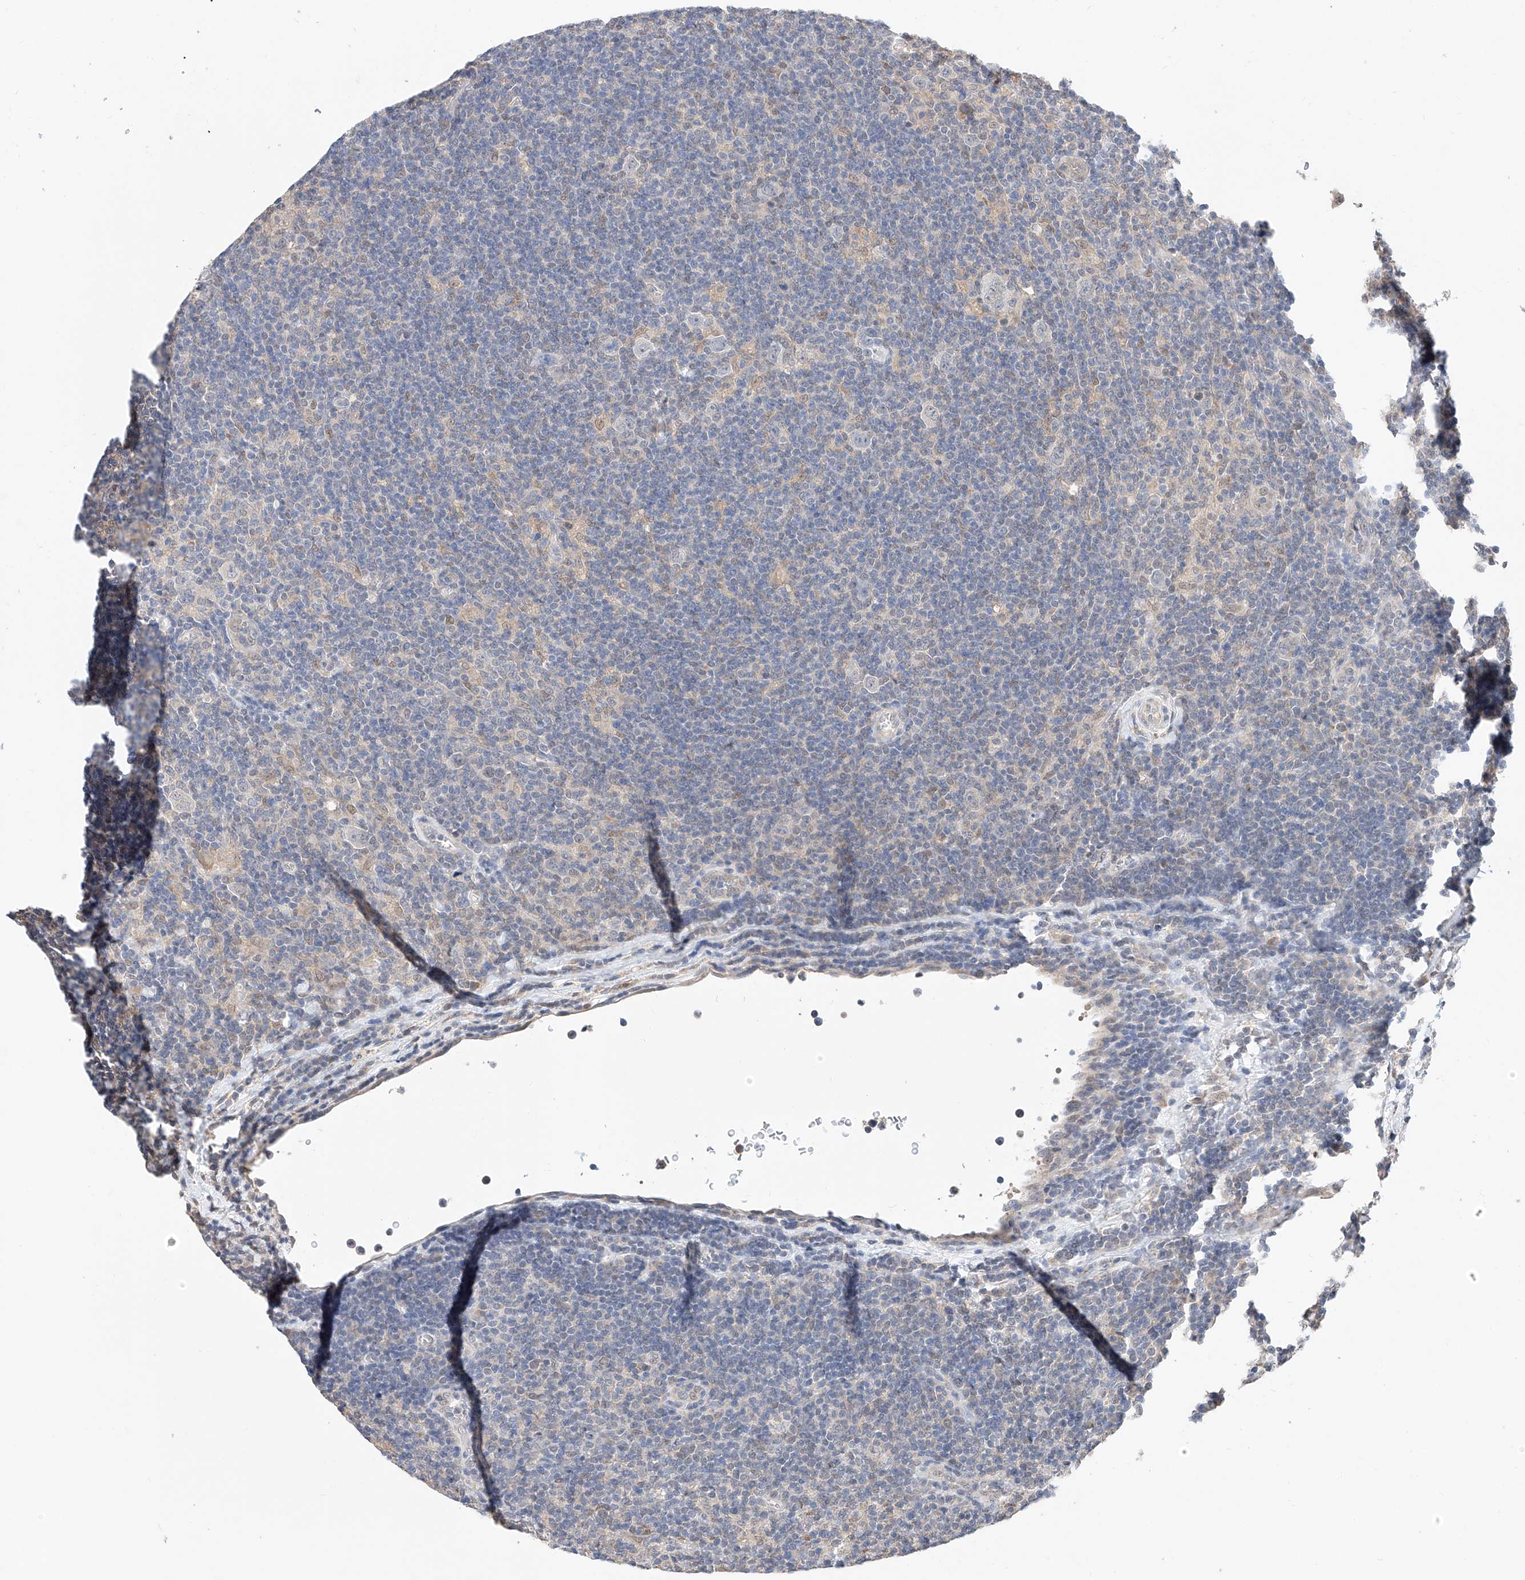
{"staining": {"intensity": "negative", "quantity": "none", "location": "none"}, "tissue": "lymphoma", "cell_type": "Tumor cells", "image_type": "cancer", "snomed": [{"axis": "morphology", "description": "Hodgkin's disease, NOS"}, {"axis": "topography", "description": "Lymph node"}], "caption": "A micrograph of lymphoma stained for a protein displays no brown staining in tumor cells.", "gene": "ZSCAN4", "patient": {"sex": "female", "age": 57}}